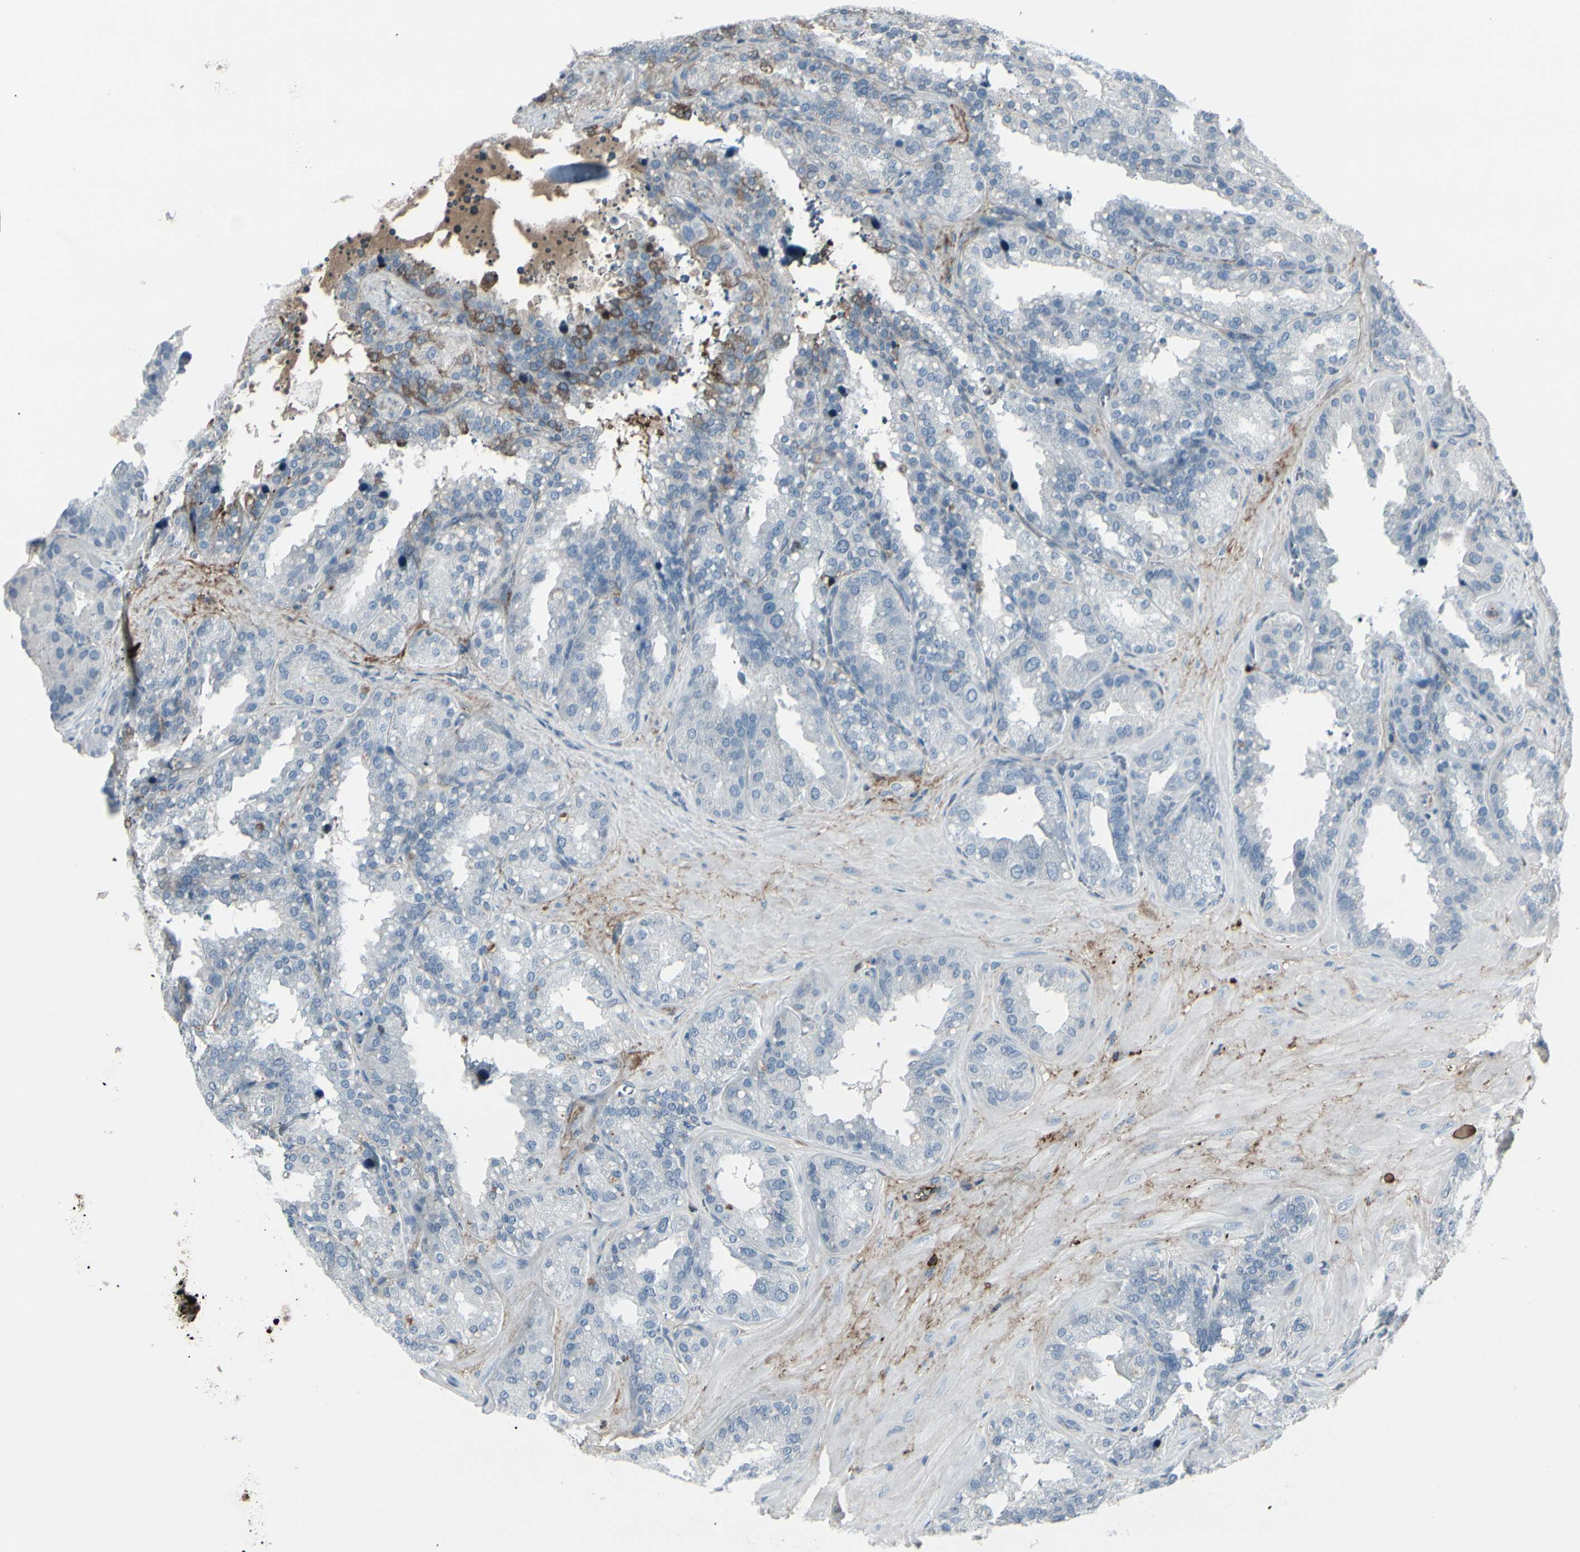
{"staining": {"intensity": "strong", "quantity": "<25%", "location": "cytoplasmic/membranous"}, "tissue": "seminal vesicle", "cell_type": "Glandular cells", "image_type": "normal", "snomed": [{"axis": "morphology", "description": "Normal tissue, NOS"}, {"axis": "topography", "description": "Prostate"}, {"axis": "topography", "description": "Seminal veicle"}], "caption": "Immunohistochemistry (IHC) (DAB) staining of normal human seminal vesicle displays strong cytoplasmic/membranous protein positivity in about <25% of glandular cells.", "gene": "IGHG1", "patient": {"sex": "male", "age": 51}}